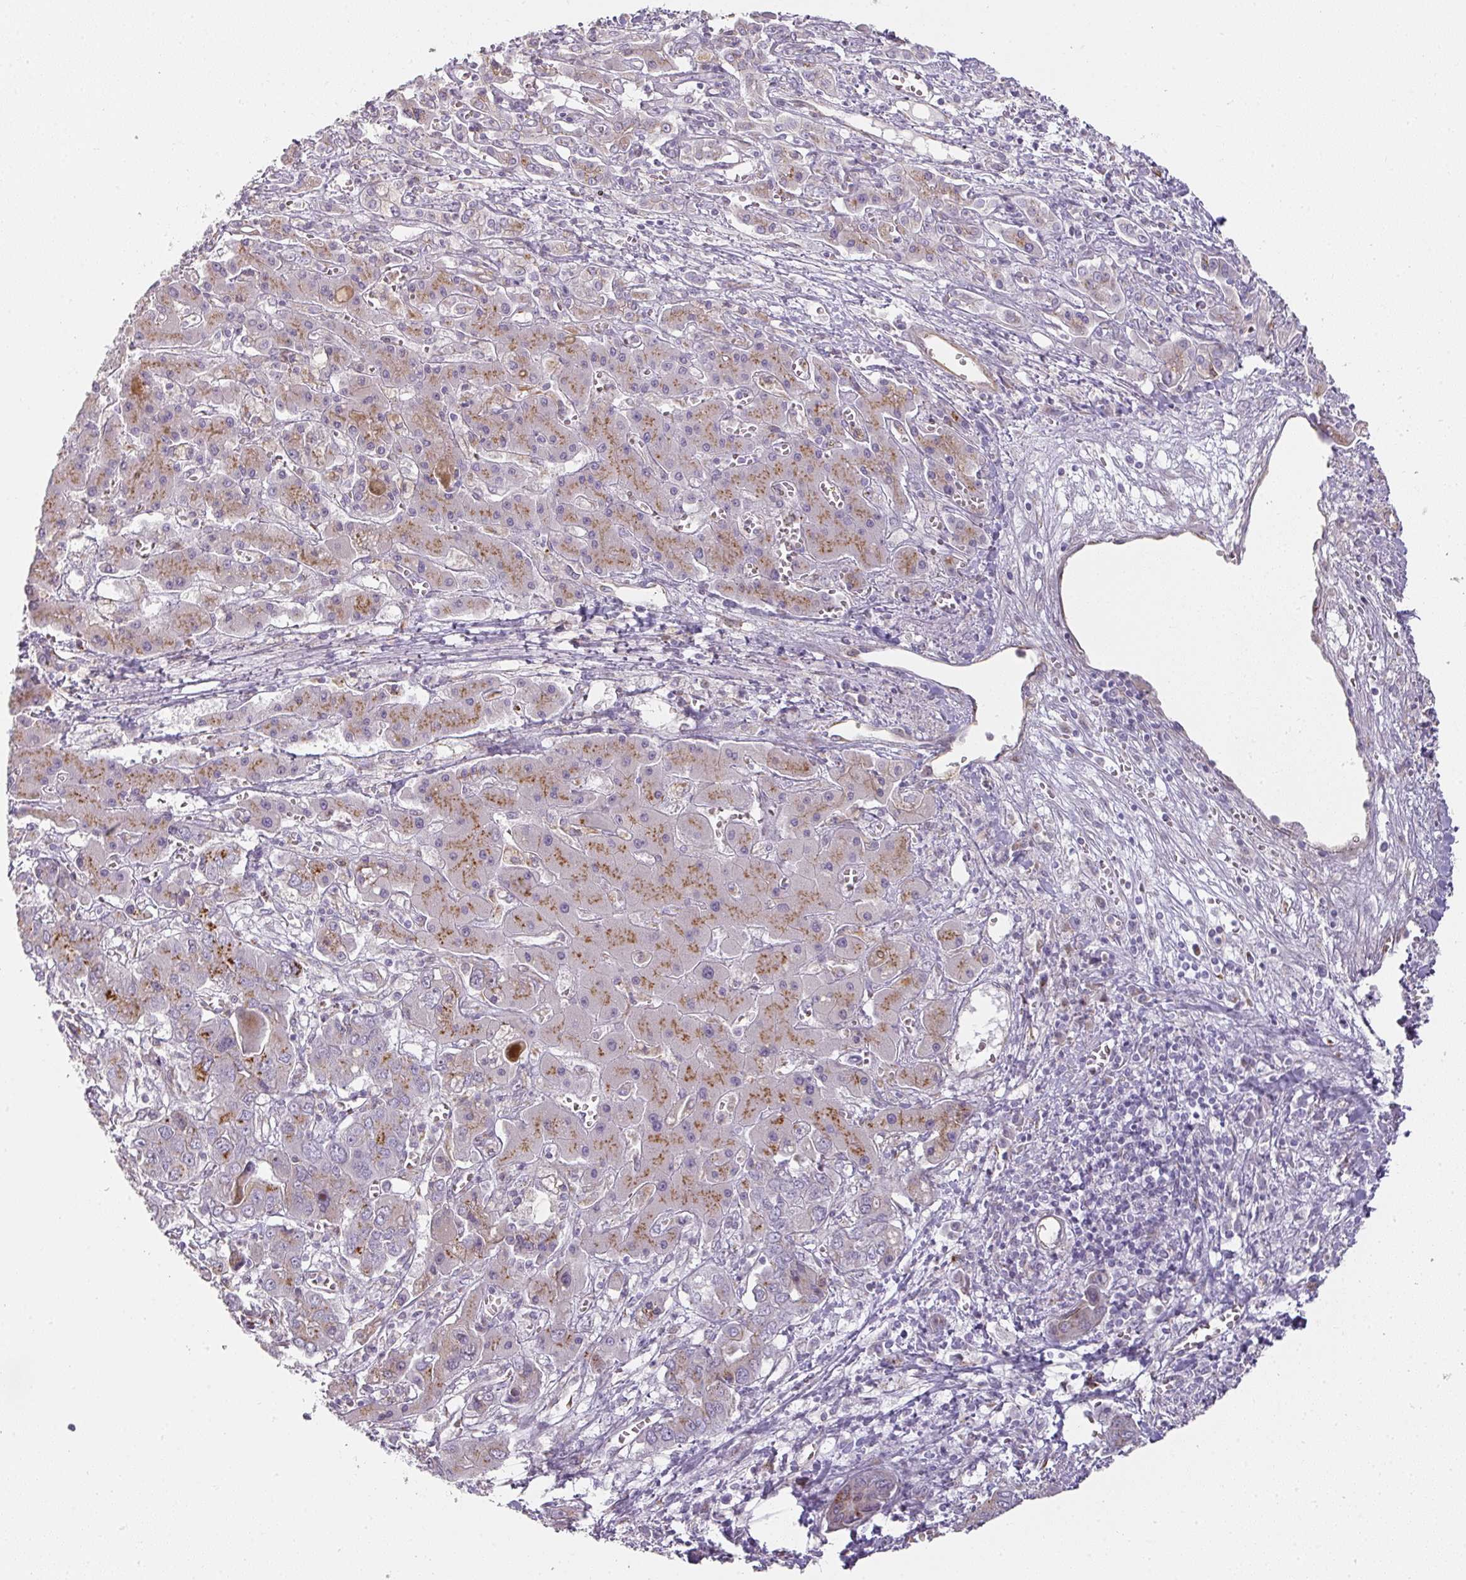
{"staining": {"intensity": "moderate", "quantity": "25%-75%", "location": "cytoplasmic/membranous"}, "tissue": "liver cancer", "cell_type": "Tumor cells", "image_type": "cancer", "snomed": [{"axis": "morphology", "description": "Cholangiocarcinoma"}, {"axis": "topography", "description": "Liver"}], "caption": "Cholangiocarcinoma (liver) was stained to show a protein in brown. There is medium levels of moderate cytoplasmic/membranous expression in approximately 25%-75% of tumor cells. Ihc stains the protein in brown and the nuclei are stained blue.", "gene": "ATP8B2", "patient": {"sex": "male", "age": 67}}